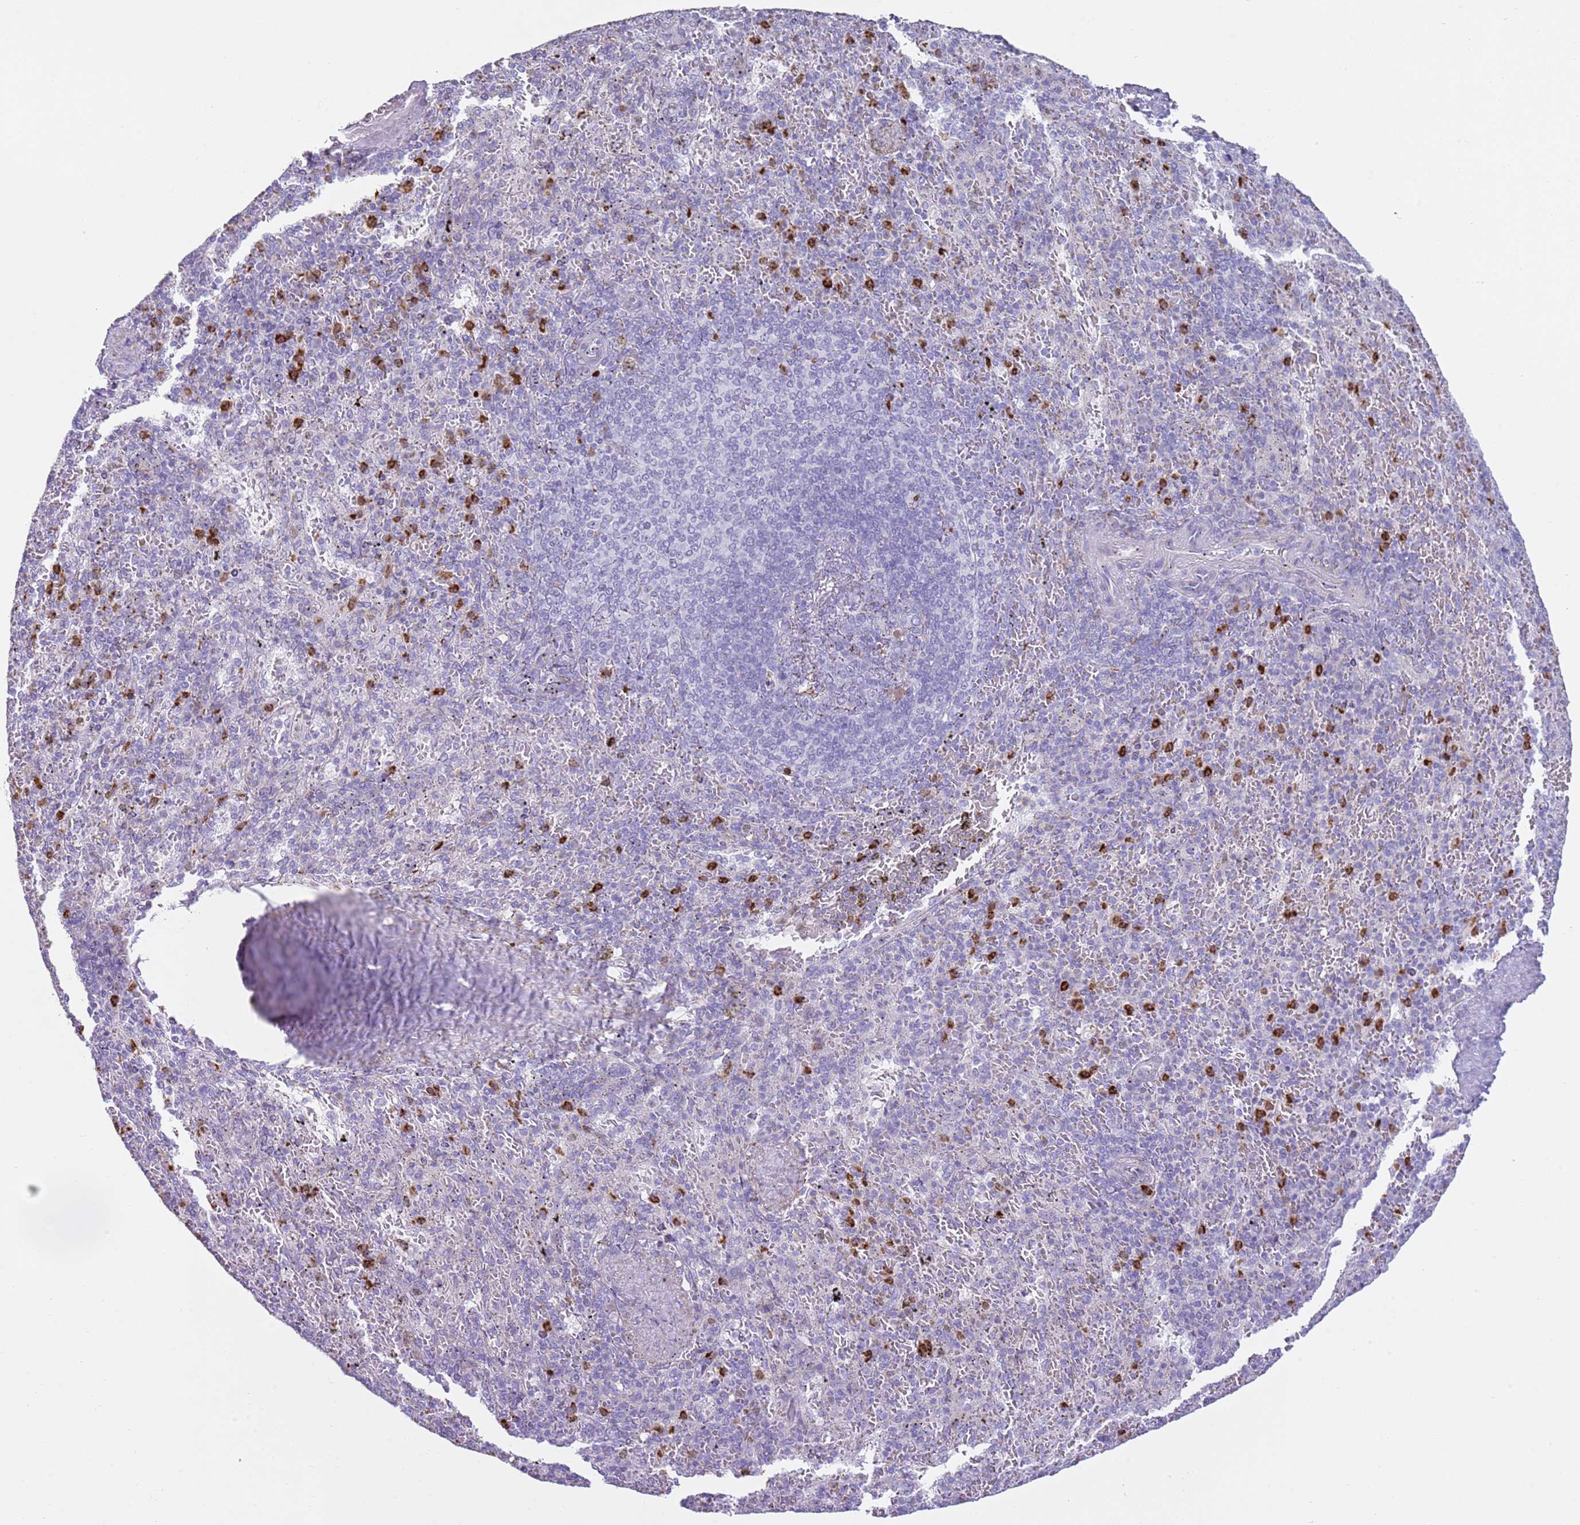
{"staining": {"intensity": "strong", "quantity": "<25%", "location": "cytoplasmic/membranous"}, "tissue": "spleen", "cell_type": "Cells in red pulp", "image_type": "normal", "snomed": [{"axis": "morphology", "description": "Normal tissue, NOS"}, {"axis": "topography", "description": "Spleen"}], "caption": "Human spleen stained for a protein (brown) reveals strong cytoplasmic/membranous positive staining in about <25% of cells in red pulp.", "gene": "CD177", "patient": {"sex": "male", "age": 82}}